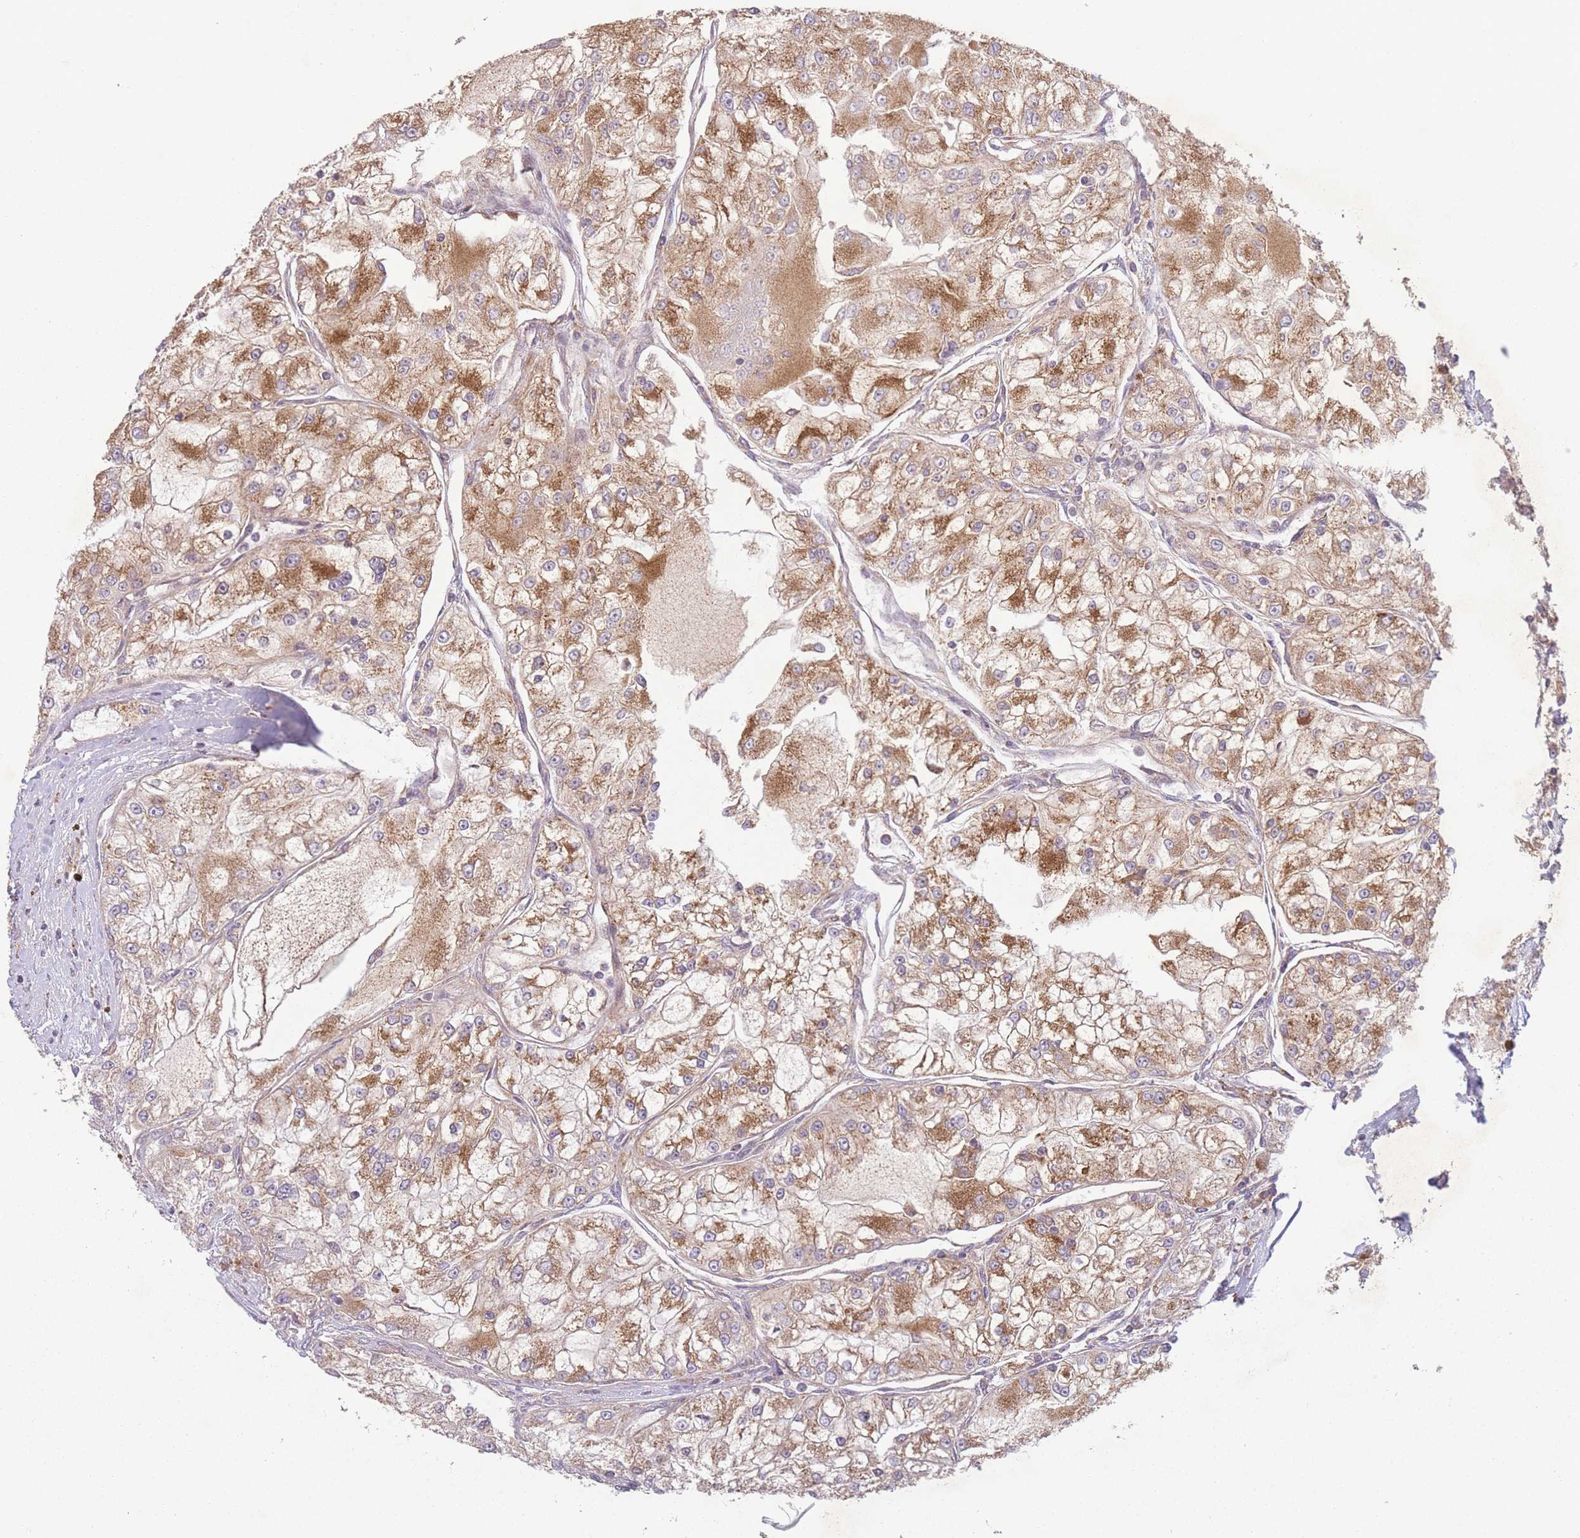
{"staining": {"intensity": "moderate", "quantity": "25%-75%", "location": "cytoplasmic/membranous"}, "tissue": "renal cancer", "cell_type": "Tumor cells", "image_type": "cancer", "snomed": [{"axis": "morphology", "description": "Adenocarcinoma, NOS"}, {"axis": "topography", "description": "Kidney"}], "caption": "Immunohistochemical staining of human renal adenocarcinoma shows medium levels of moderate cytoplasmic/membranous staining in approximately 25%-75% of tumor cells.", "gene": "WASHC2A", "patient": {"sex": "female", "age": 72}}